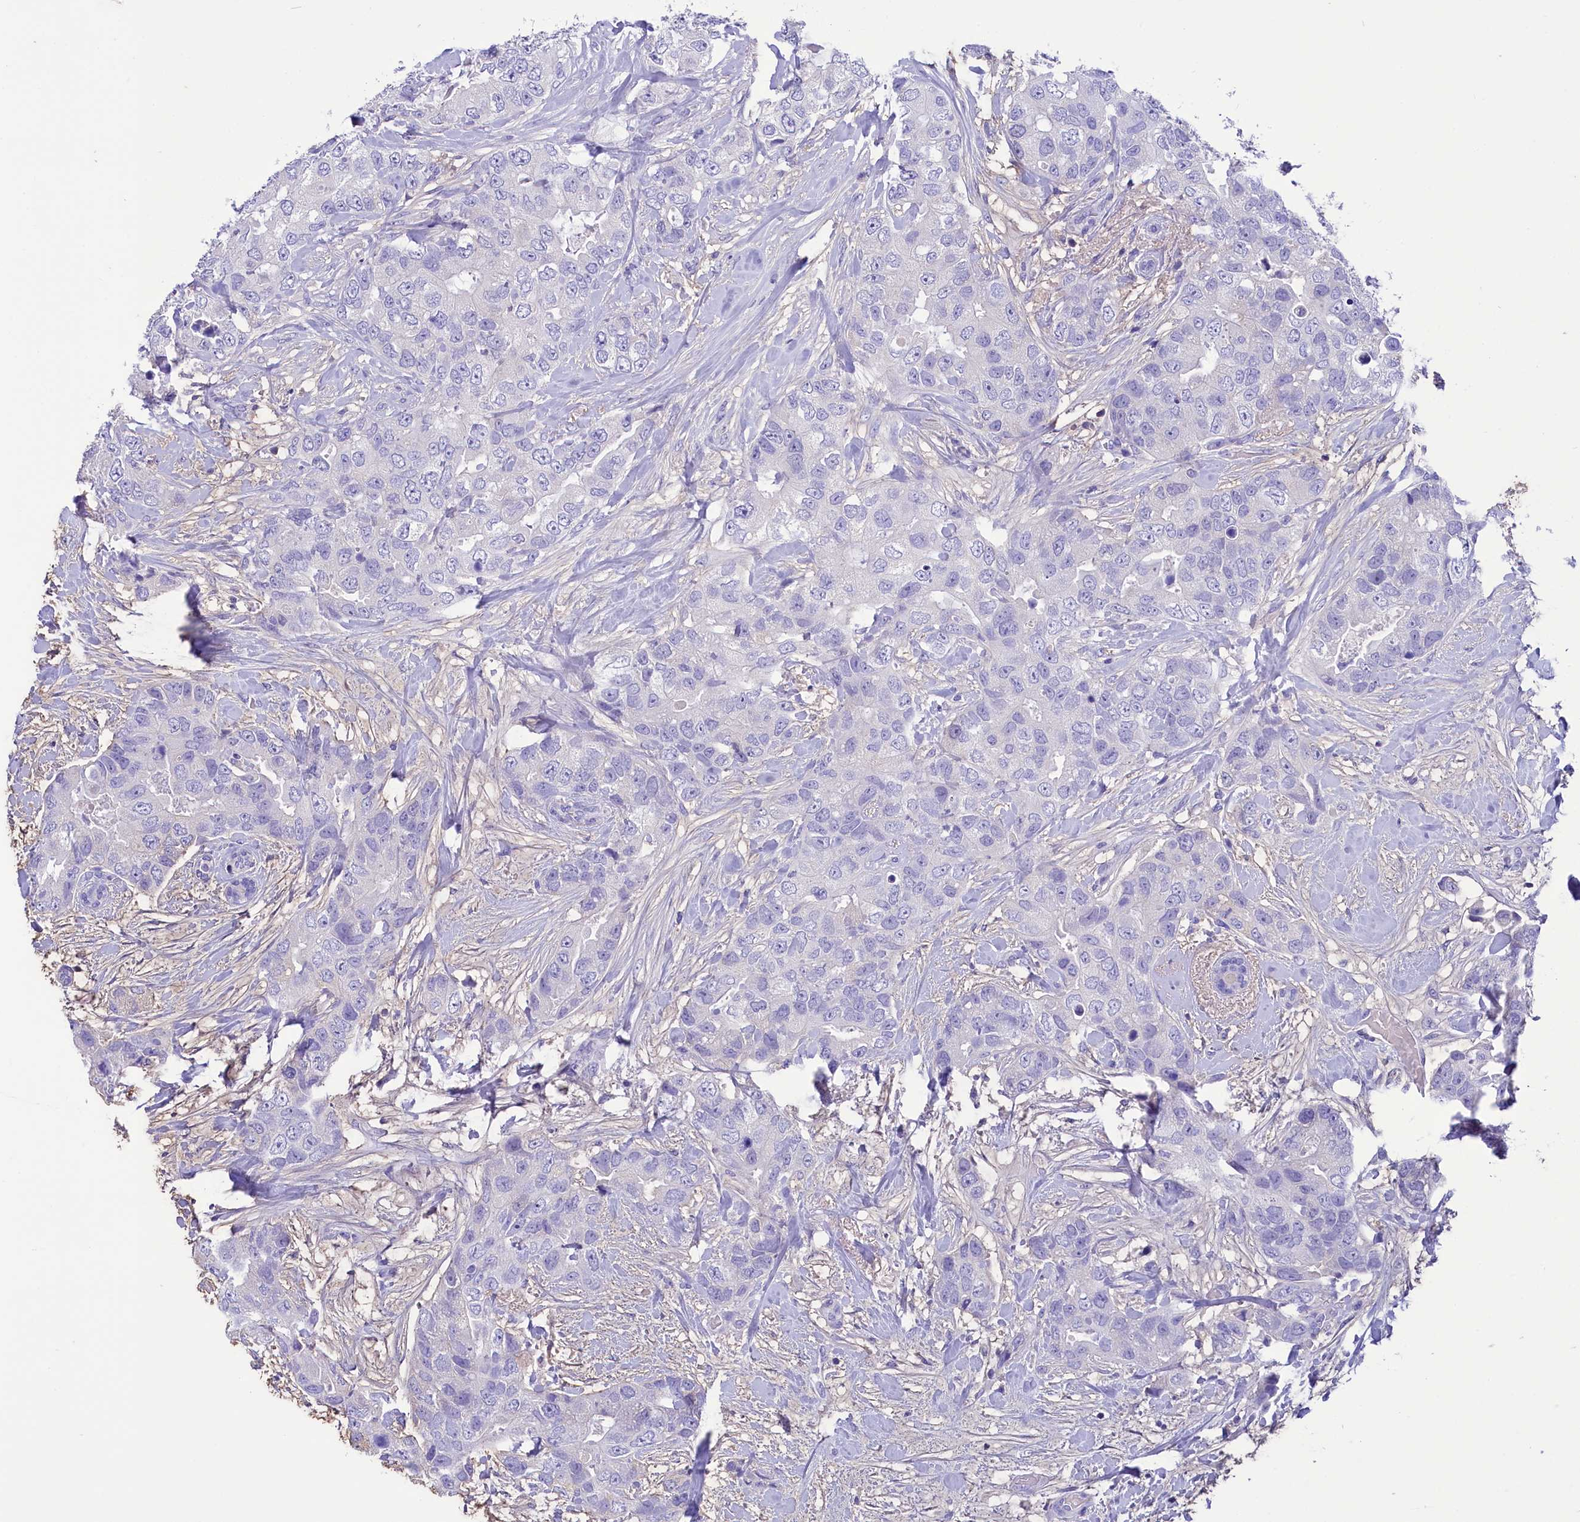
{"staining": {"intensity": "negative", "quantity": "none", "location": "none"}, "tissue": "breast cancer", "cell_type": "Tumor cells", "image_type": "cancer", "snomed": [{"axis": "morphology", "description": "Duct carcinoma"}, {"axis": "topography", "description": "Breast"}], "caption": "Human breast cancer (invasive ductal carcinoma) stained for a protein using immunohistochemistry exhibits no positivity in tumor cells.", "gene": "TTC36", "patient": {"sex": "female", "age": 62}}